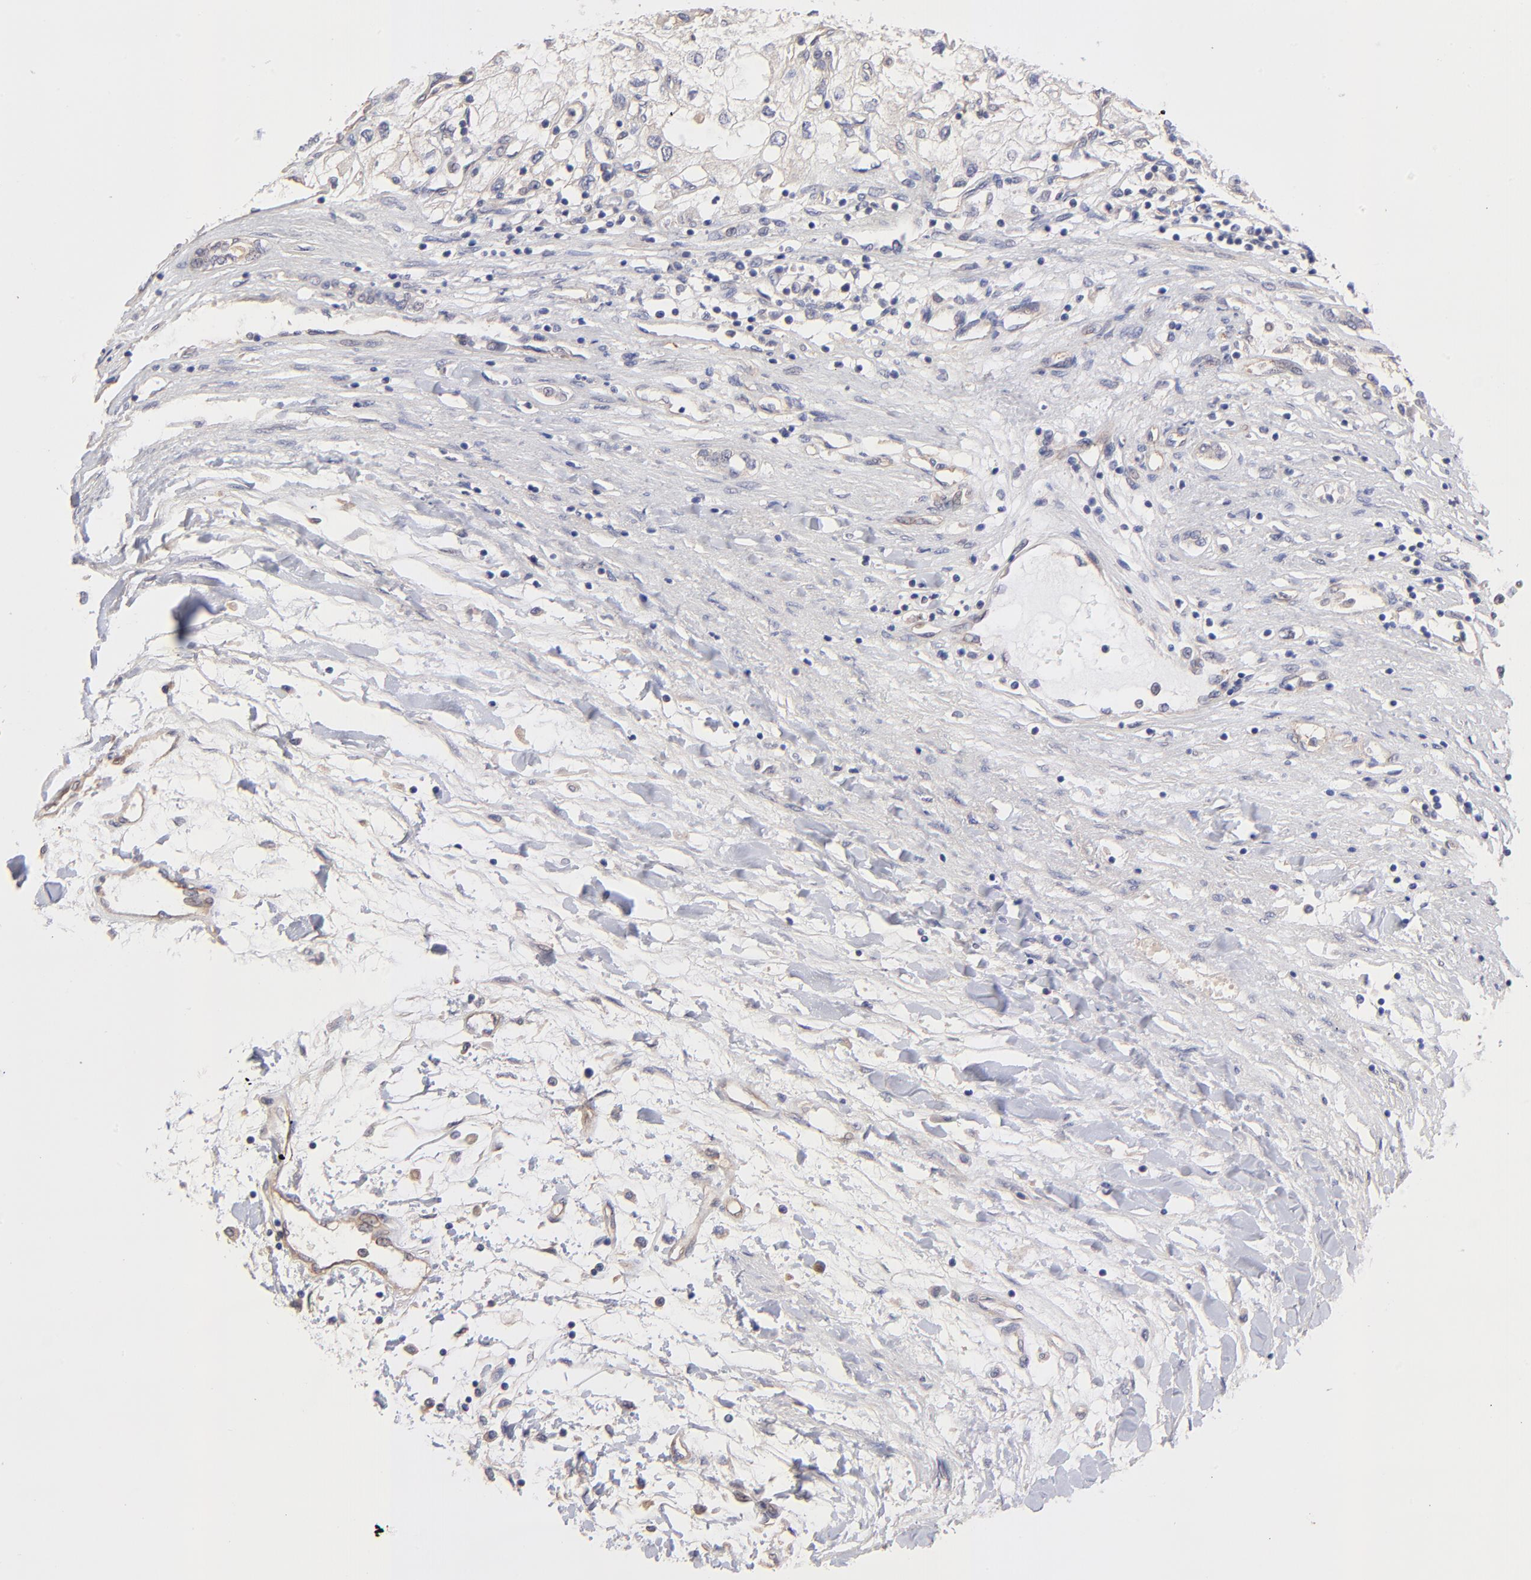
{"staining": {"intensity": "negative", "quantity": "none", "location": "none"}, "tissue": "renal cancer", "cell_type": "Tumor cells", "image_type": "cancer", "snomed": [{"axis": "morphology", "description": "Adenocarcinoma, NOS"}, {"axis": "topography", "description": "Kidney"}], "caption": "Protein analysis of renal cancer exhibits no significant expression in tumor cells.", "gene": "ASB7", "patient": {"sex": "male", "age": 57}}